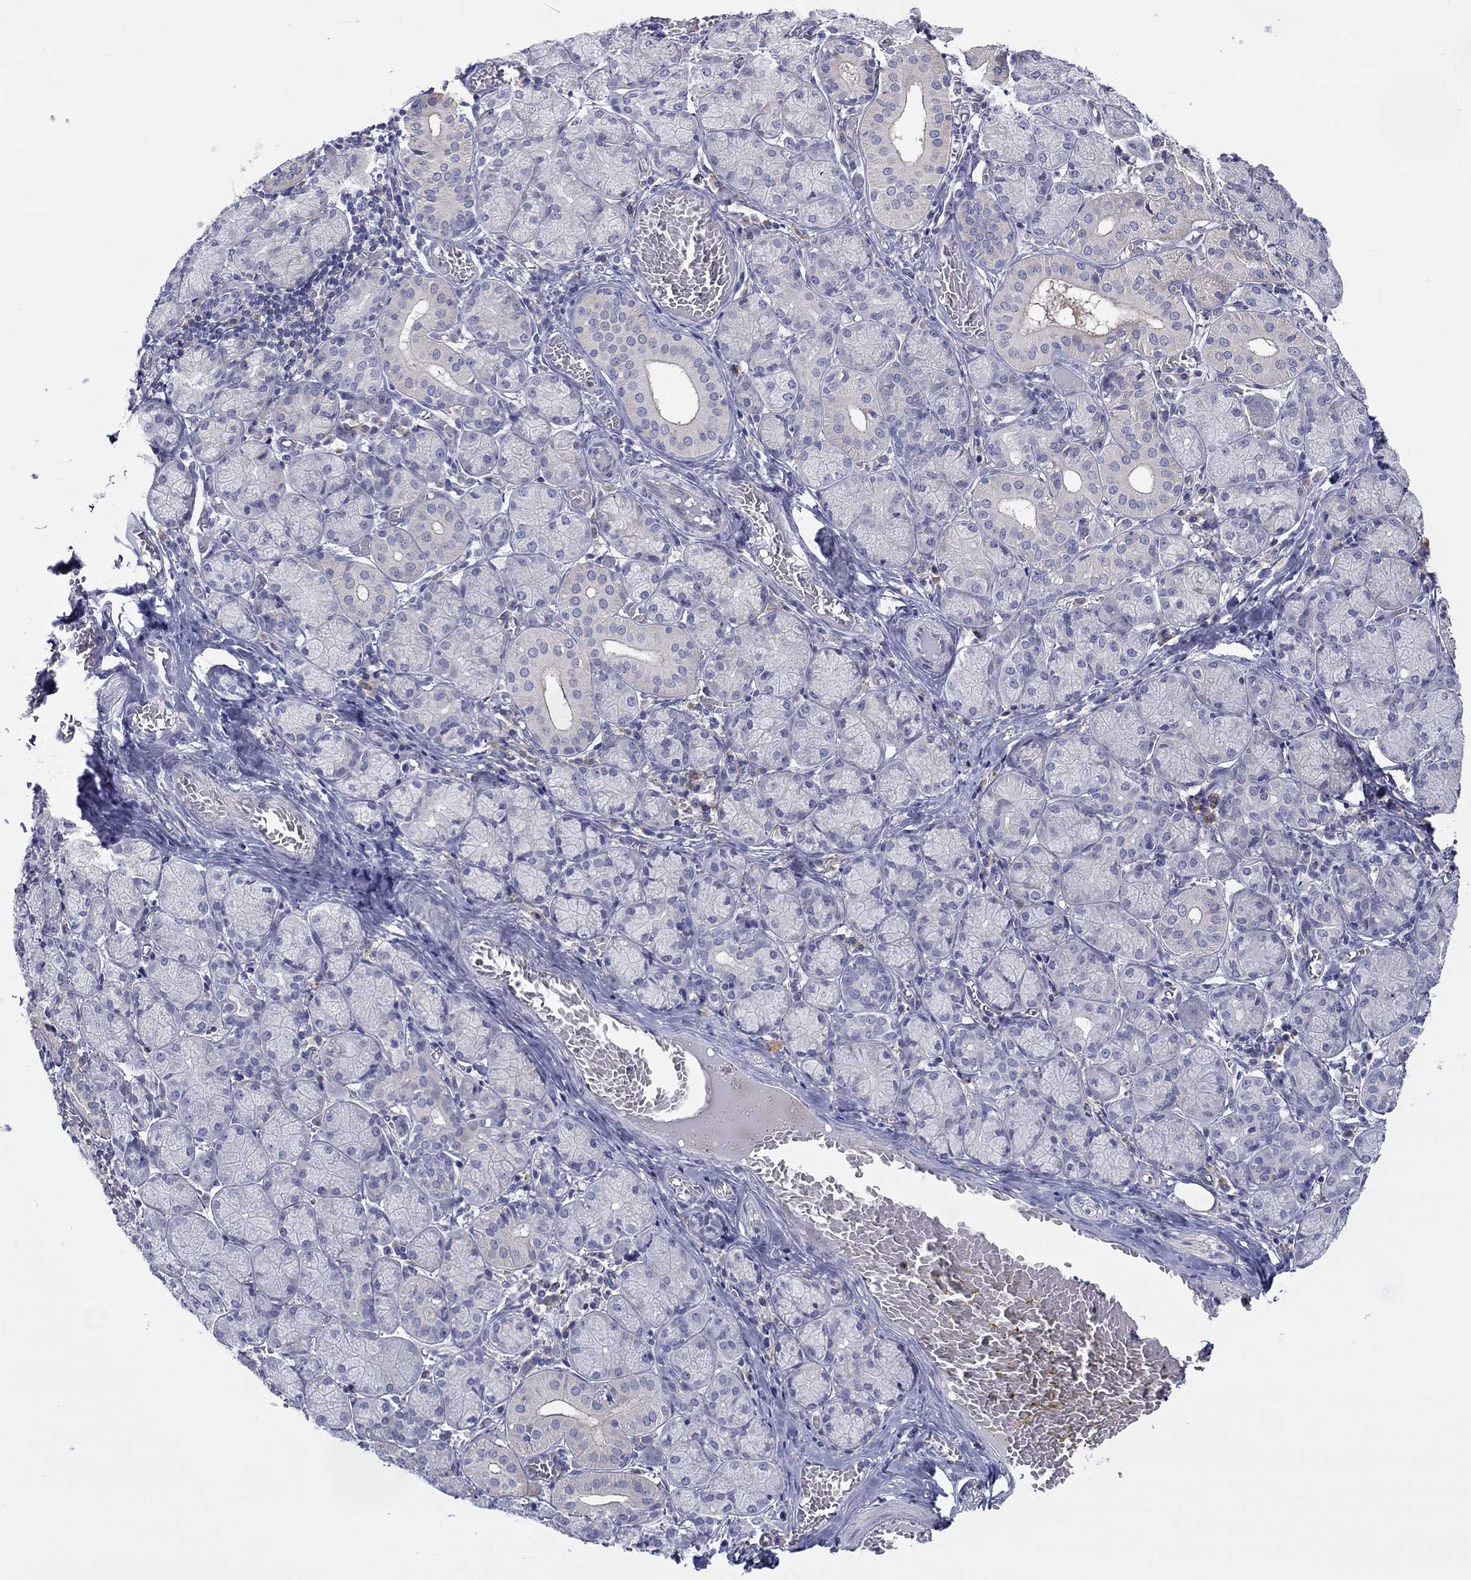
{"staining": {"intensity": "negative", "quantity": "none", "location": "none"}, "tissue": "salivary gland", "cell_type": "Glandular cells", "image_type": "normal", "snomed": [{"axis": "morphology", "description": "Normal tissue, NOS"}, {"axis": "topography", "description": "Salivary gland"}, {"axis": "topography", "description": "Peripheral nerve tissue"}], "caption": "This is an IHC micrograph of unremarkable human salivary gland. There is no expression in glandular cells.", "gene": "ABCG4", "patient": {"sex": "female", "age": 24}}